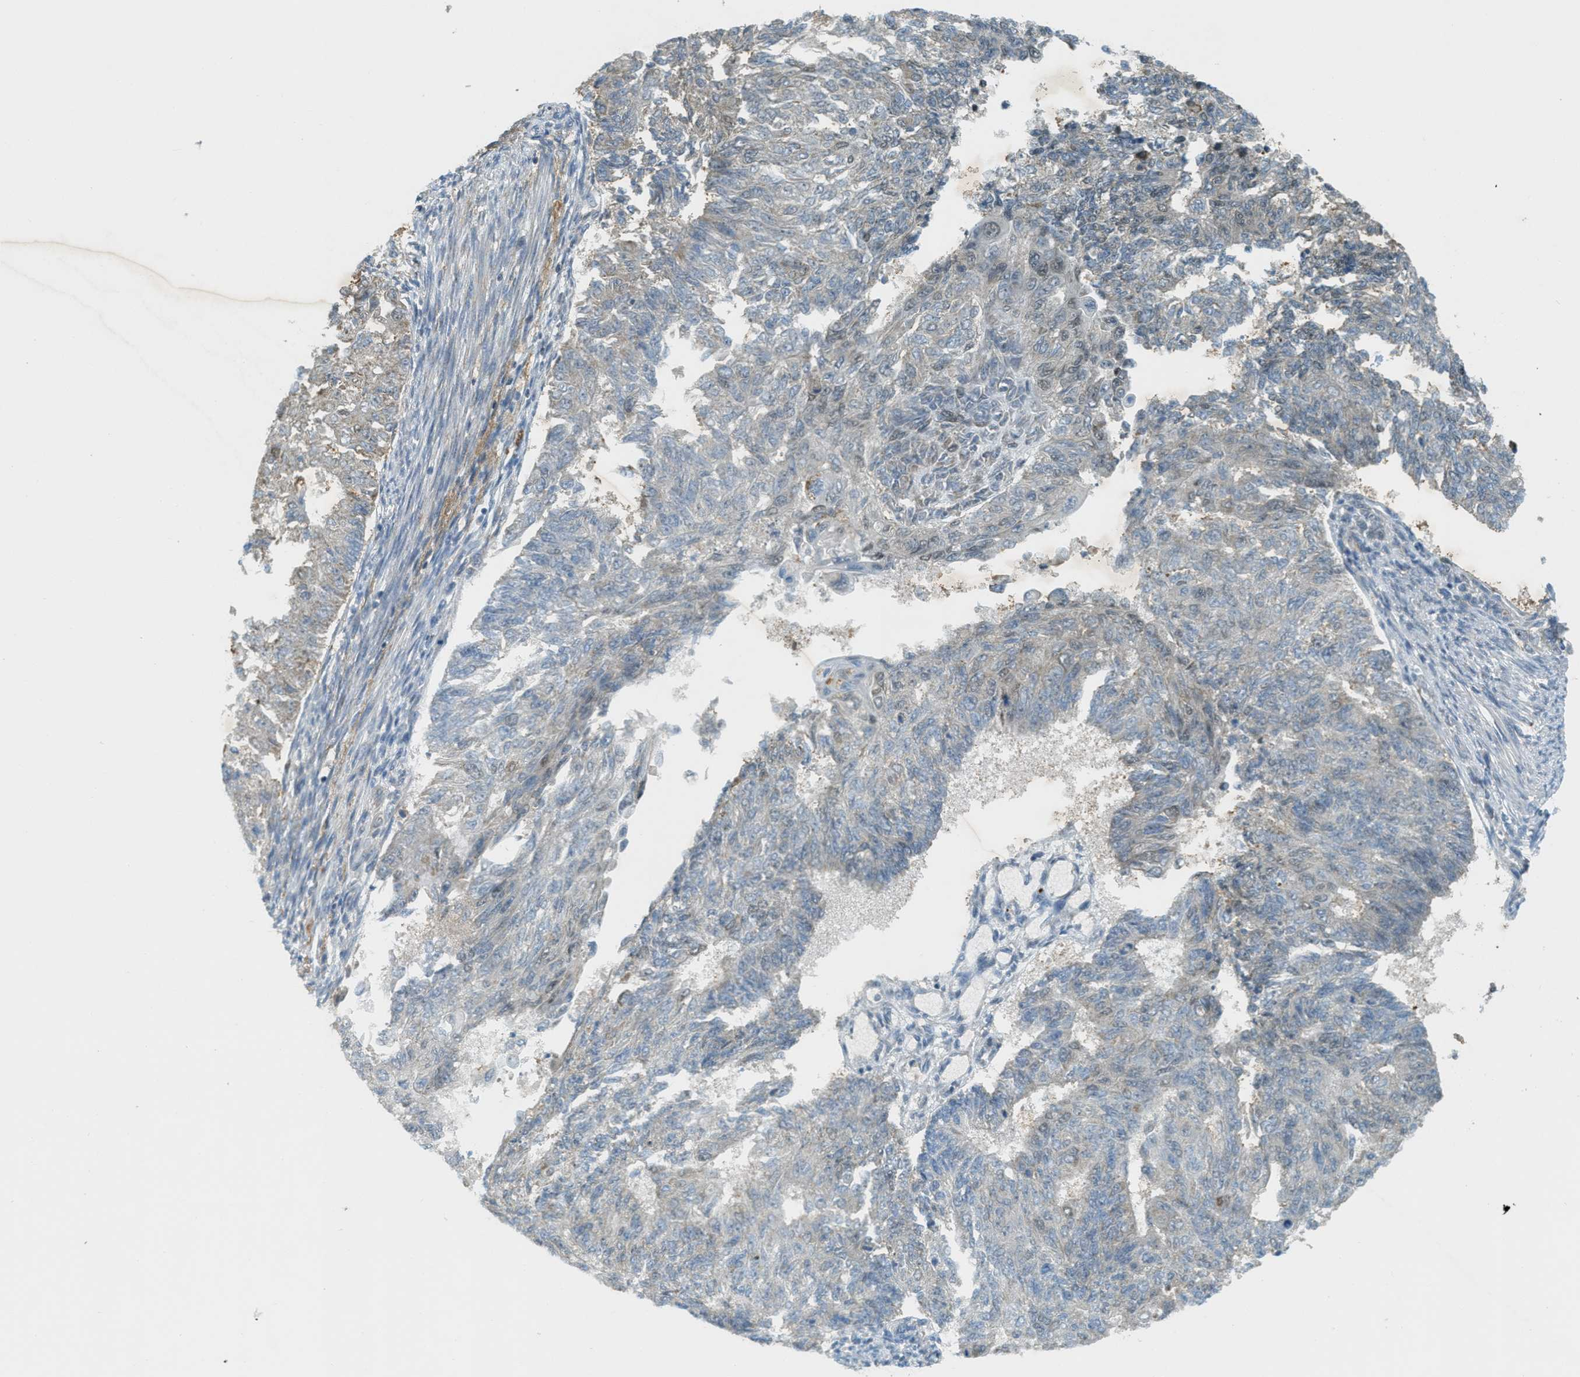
{"staining": {"intensity": "weak", "quantity": "<25%", "location": "cytoplasmic/membranous,nuclear"}, "tissue": "endometrial cancer", "cell_type": "Tumor cells", "image_type": "cancer", "snomed": [{"axis": "morphology", "description": "Adenocarcinoma, NOS"}, {"axis": "topography", "description": "Endometrium"}], "caption": "An immunohistochemistry image of endometrial cancer is shown. There is no staining in tumor cells of endometrial cancer.", "gene": "TCF20", "patient": {"sex": "female", "age": 32}}